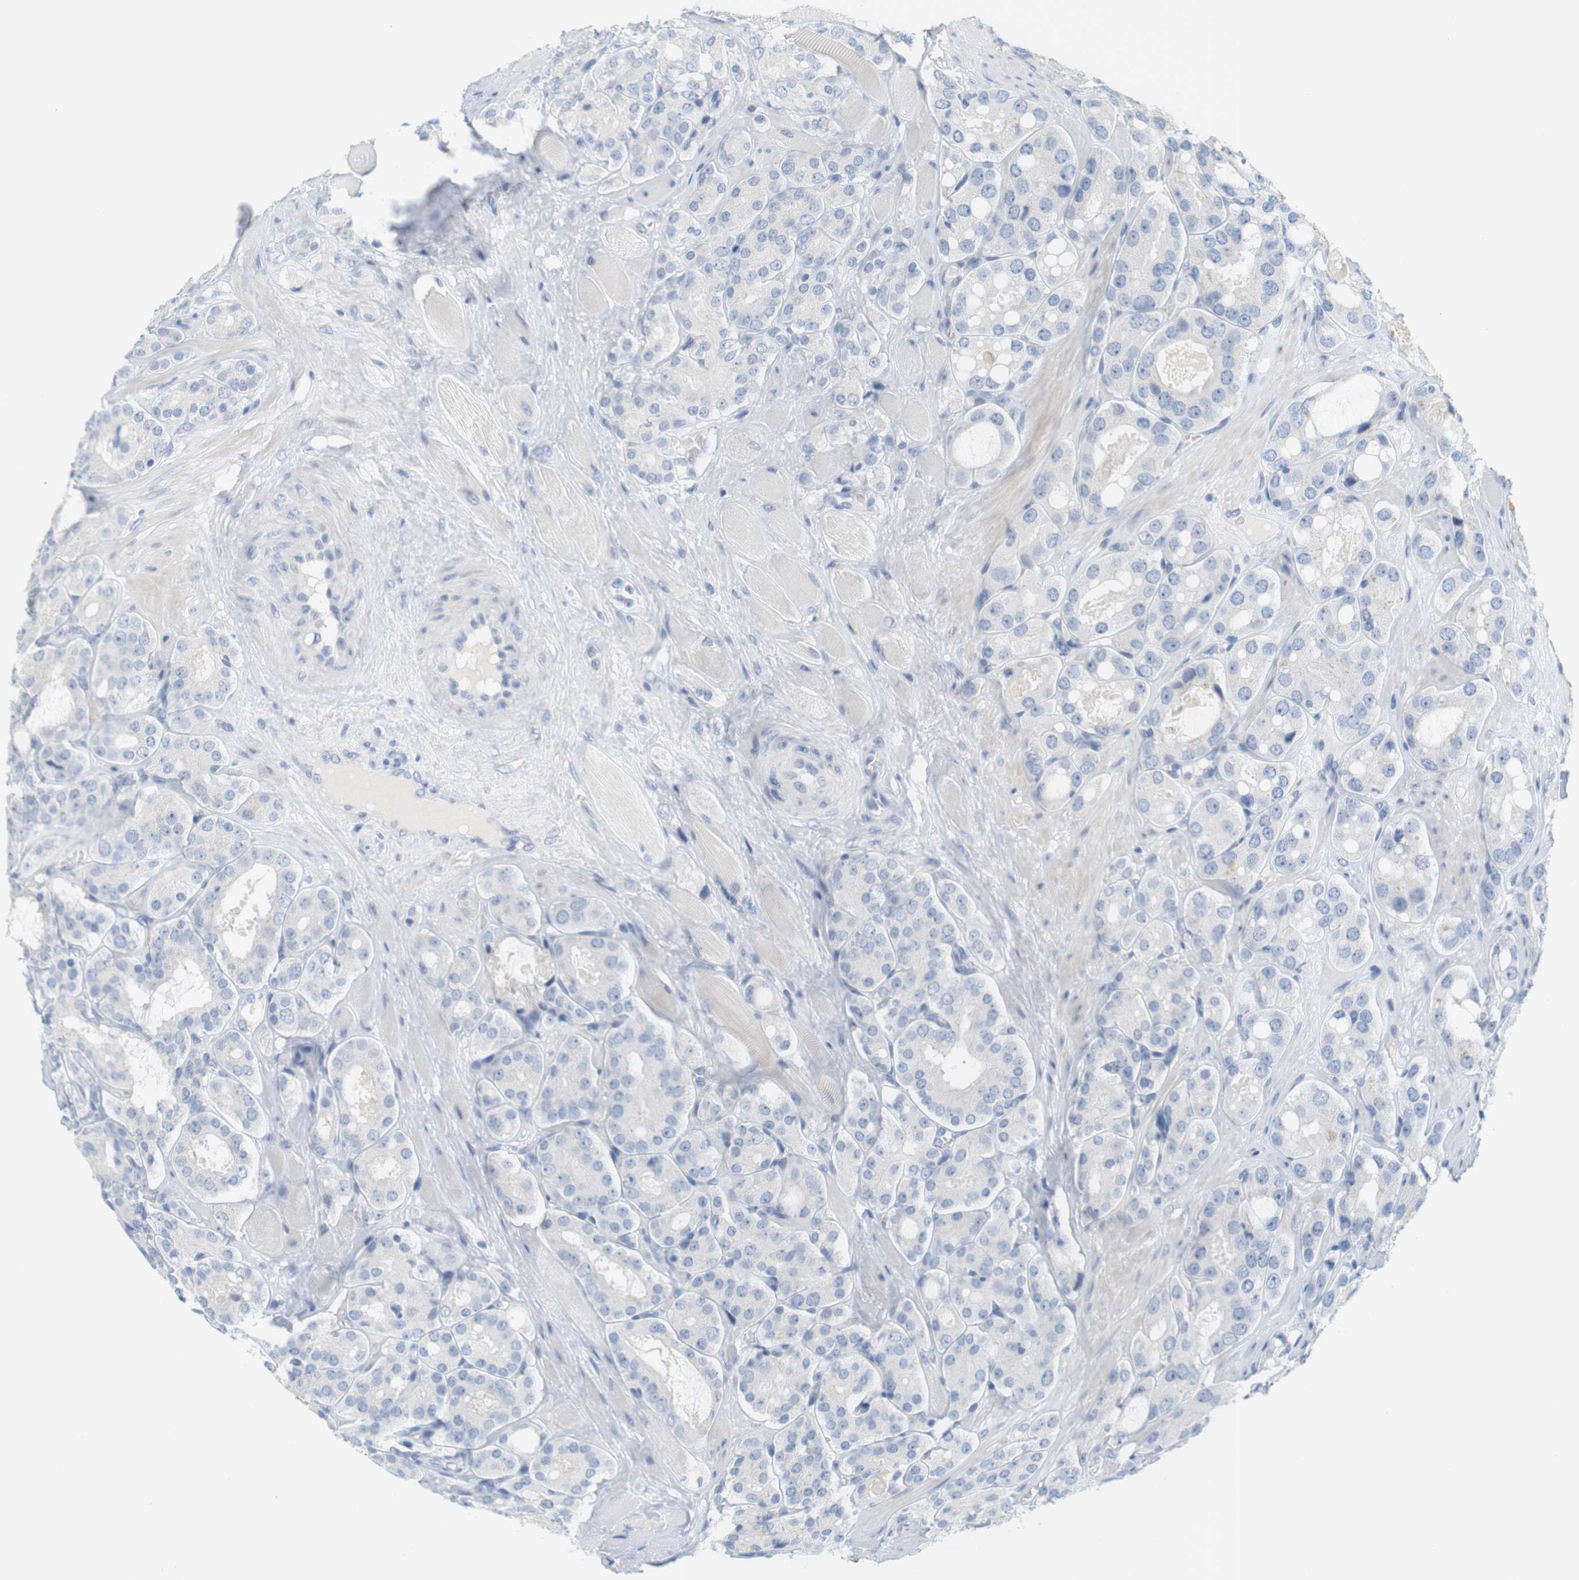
{"staining": {"intensity": "negative", "quantity": "none", "location": "none"}, "tissue": "prostate cancer", "cell_type": "Tumor cells", "image_type": "cancer", "snomed": [{"axis": "morphology", "description": "Adenocarcinoma, High grade"}, {"axis": "topography", "description": "Prostate"}], "caption": "This is an immunohistochemistry (IHC) histopathology image of human prostate adenocarcinoma (high-grade). There is no positivity in tumor cells.", "gene": "RGS9", "patient": {"sex": "male", "age": 65}}